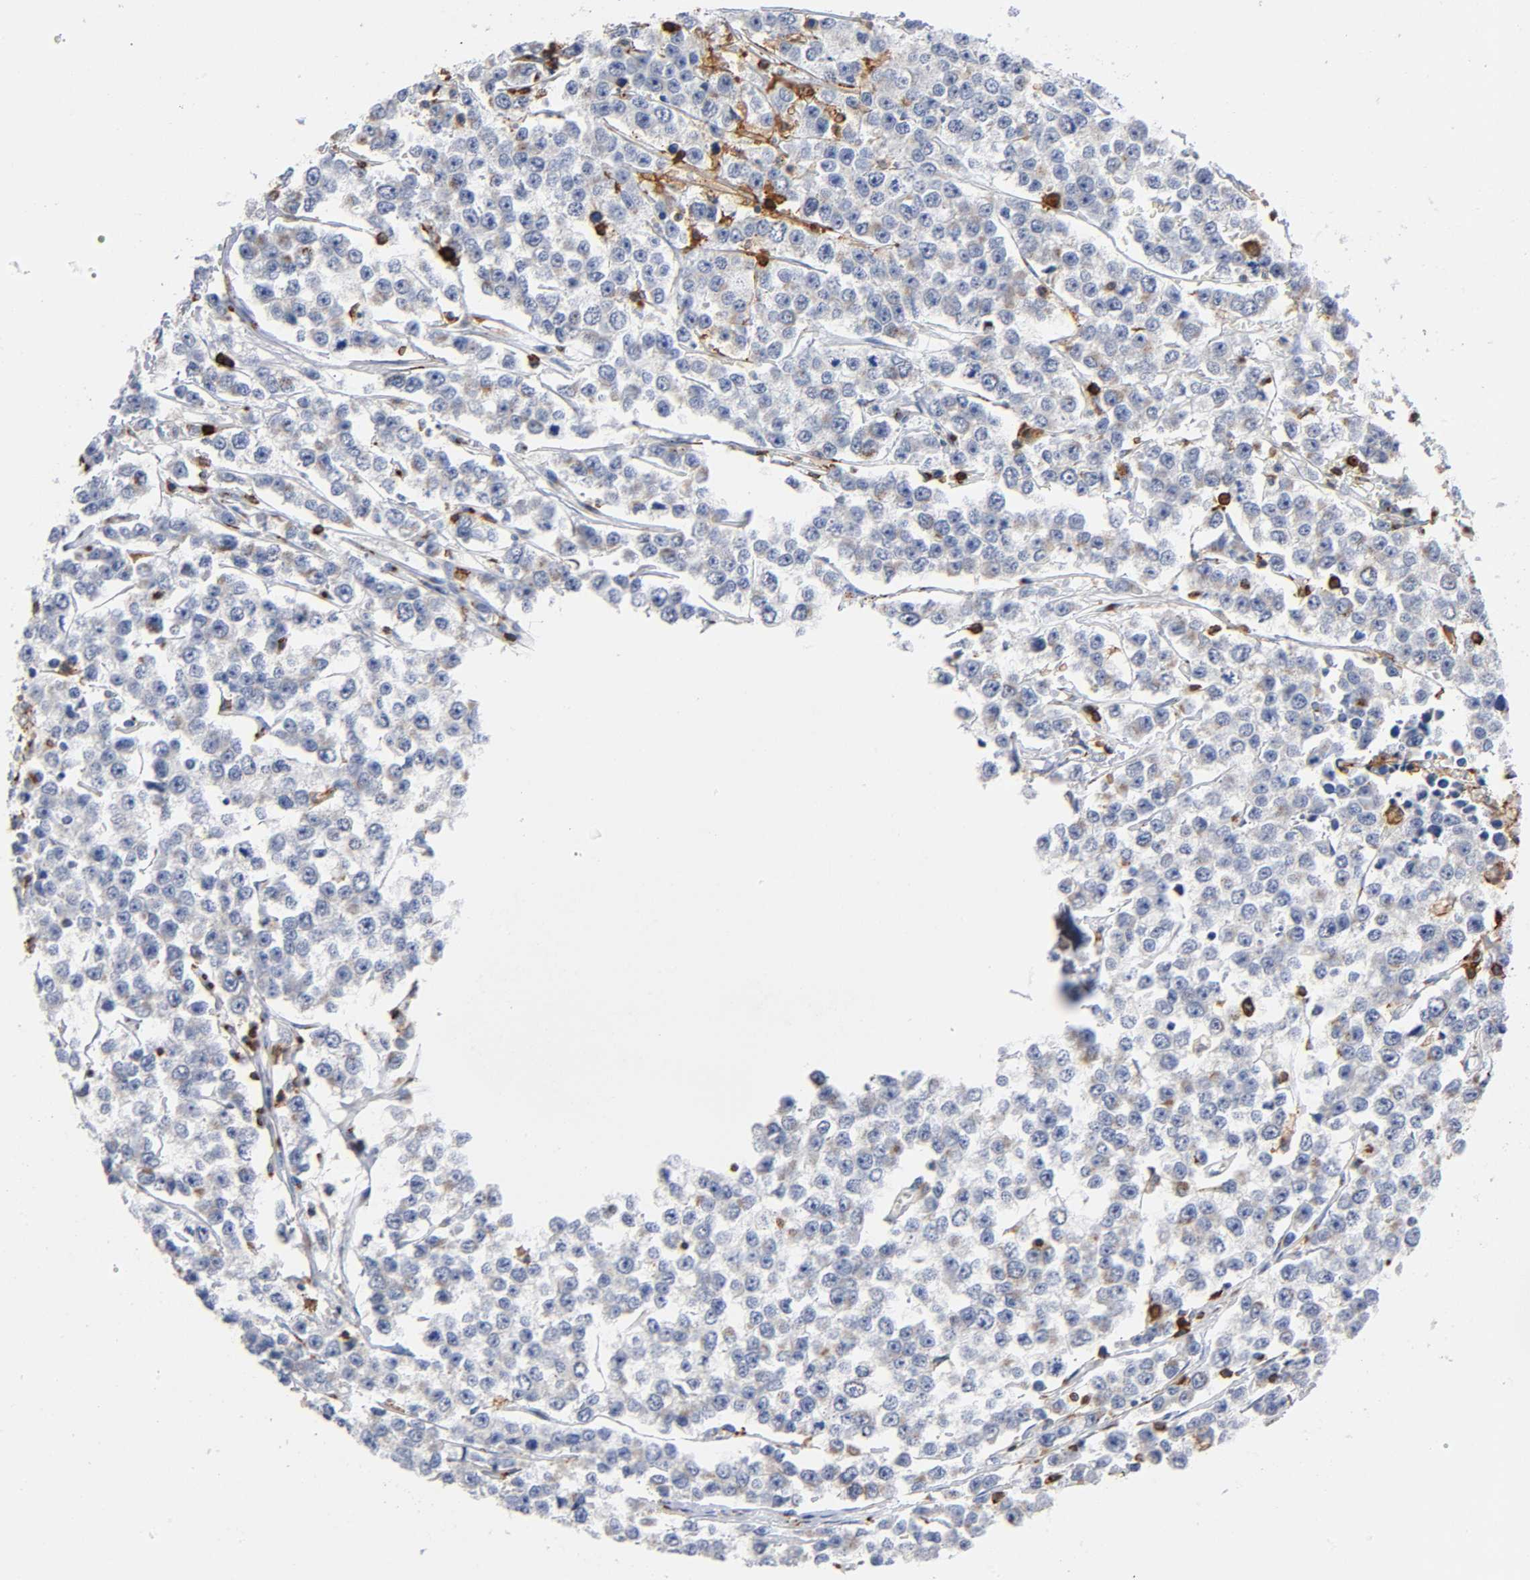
{"staining": {"intensity": "weak", "quantity": "25%-75%", "location": "cytoplasmic/membranous"}, "tissue": "testis cancer", "cell_type": "Tumor cells", "image_type": "cancer", "snomed": [{"axis": "morphology", "description": "Seminoma, NOS"}, {"axis": "morphology", "description": "Carcinoma, Embryonal, NOS"}, {"axis": "topography", "description": "Testis"}], "caption": "Immunohistochemical staining of human testis cancer reveals weak cytoplasmic/membranous protein expression in about 25%-75% of tumor cells. Using DAB (3,3'-diaminobenzidine) (brown) and hematoxylin (blue) stains, captured at high magnification using brightfield microscopy.", "gene": "CAPN10", "patient": {"sex": "male", "age": 52}}